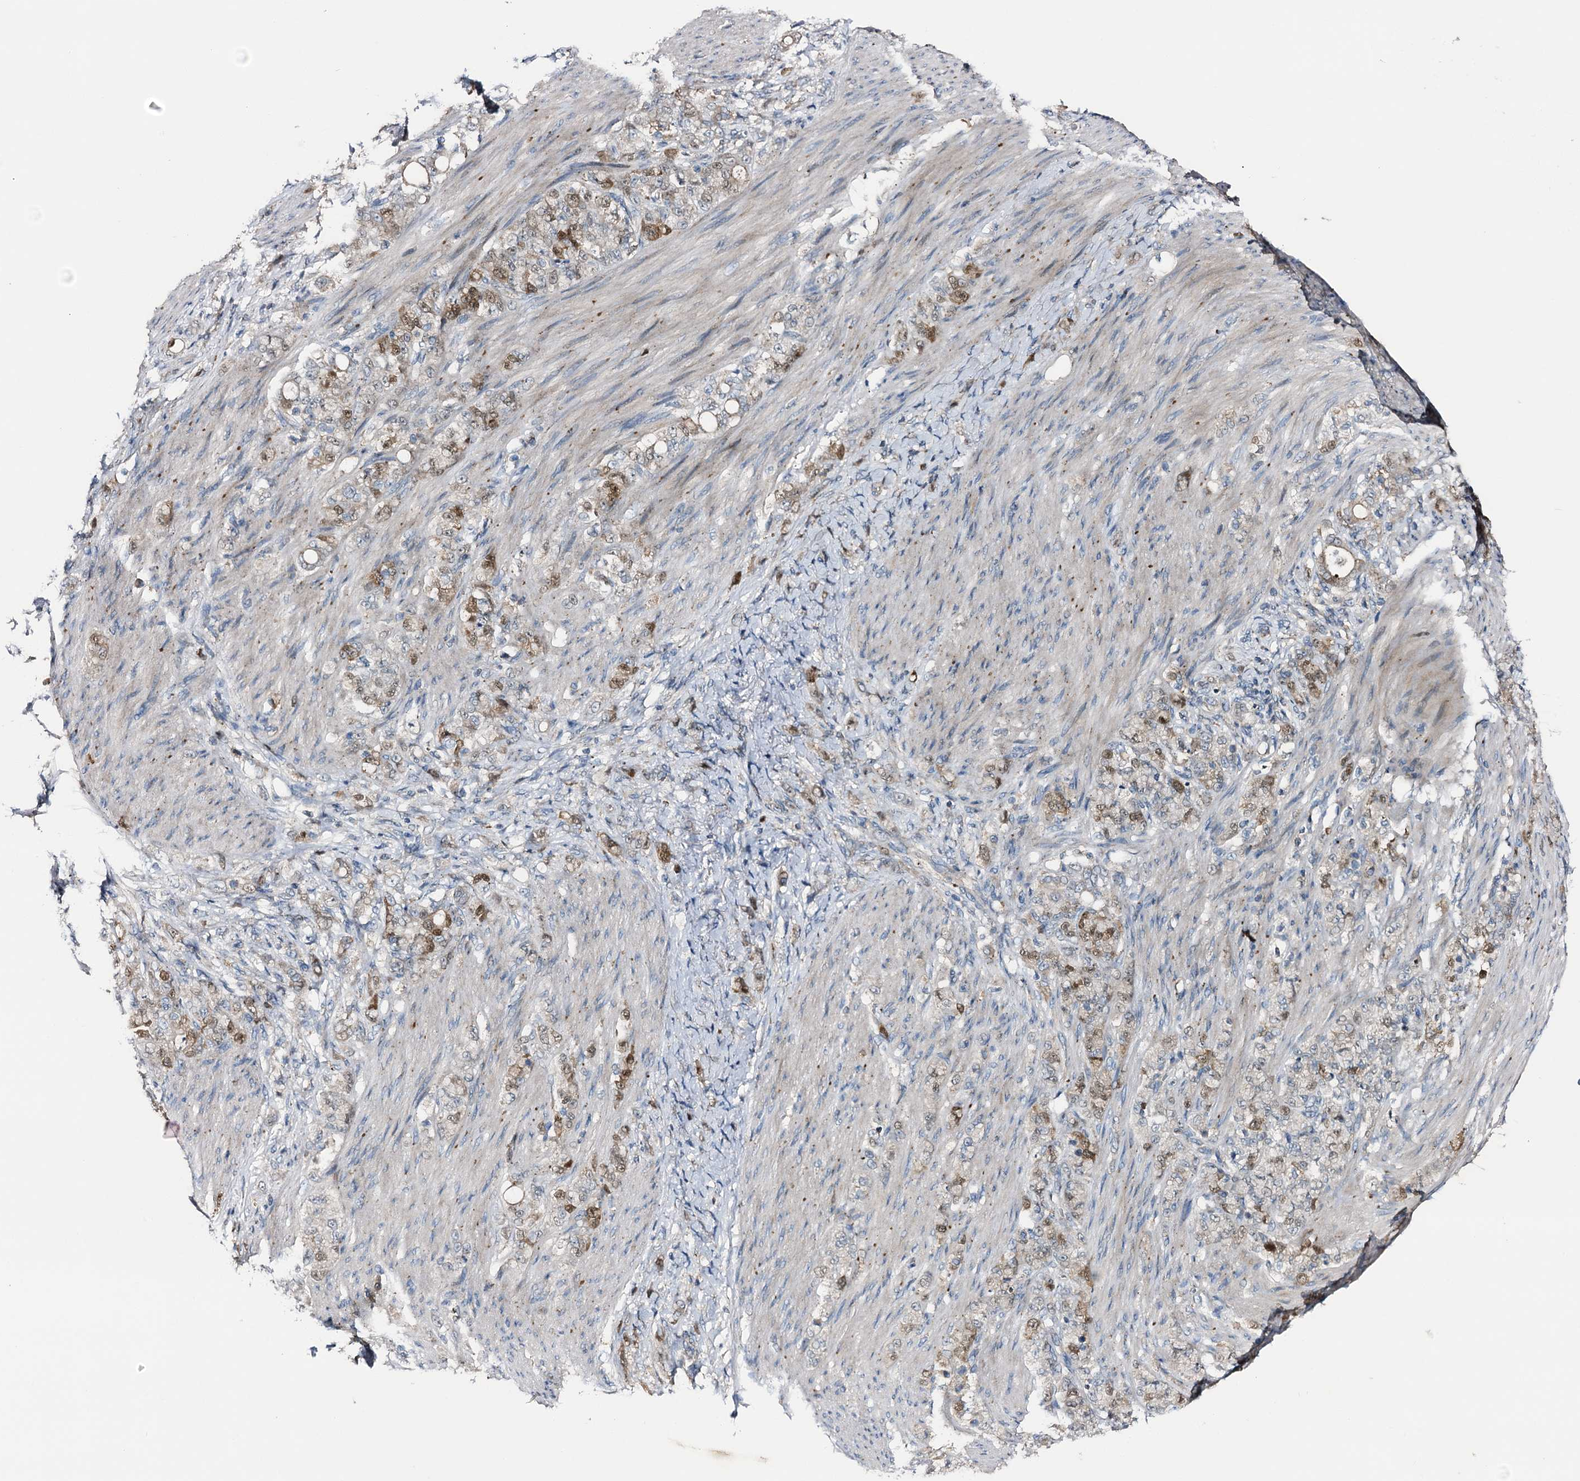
{"staining": {"intensity": "moderate", "quantity": "25%-75%", "location": "cytoplasmic/membranous,nuclear"}, "tissue": "stomach cancer", "cell_type": "Tumor cells", "image_type": "cancer", "snomed": [{"axis": "morphology", "description": "Adenocarcinoma, NOS"}, {"axis": "topography", "description": "Stomach"}], "caption": "Immunohistochemistry (IHC) micrograph of human stomach cancer (adenocarcinoma) stained for a protein (brown), which displays medium levels of moderate cytoplasmic/membranous and nuclear positivity in about 25%-75% of tumor cells.", "gene": "NCAPD2", "patient": {"sex": "female", "age": 79}}